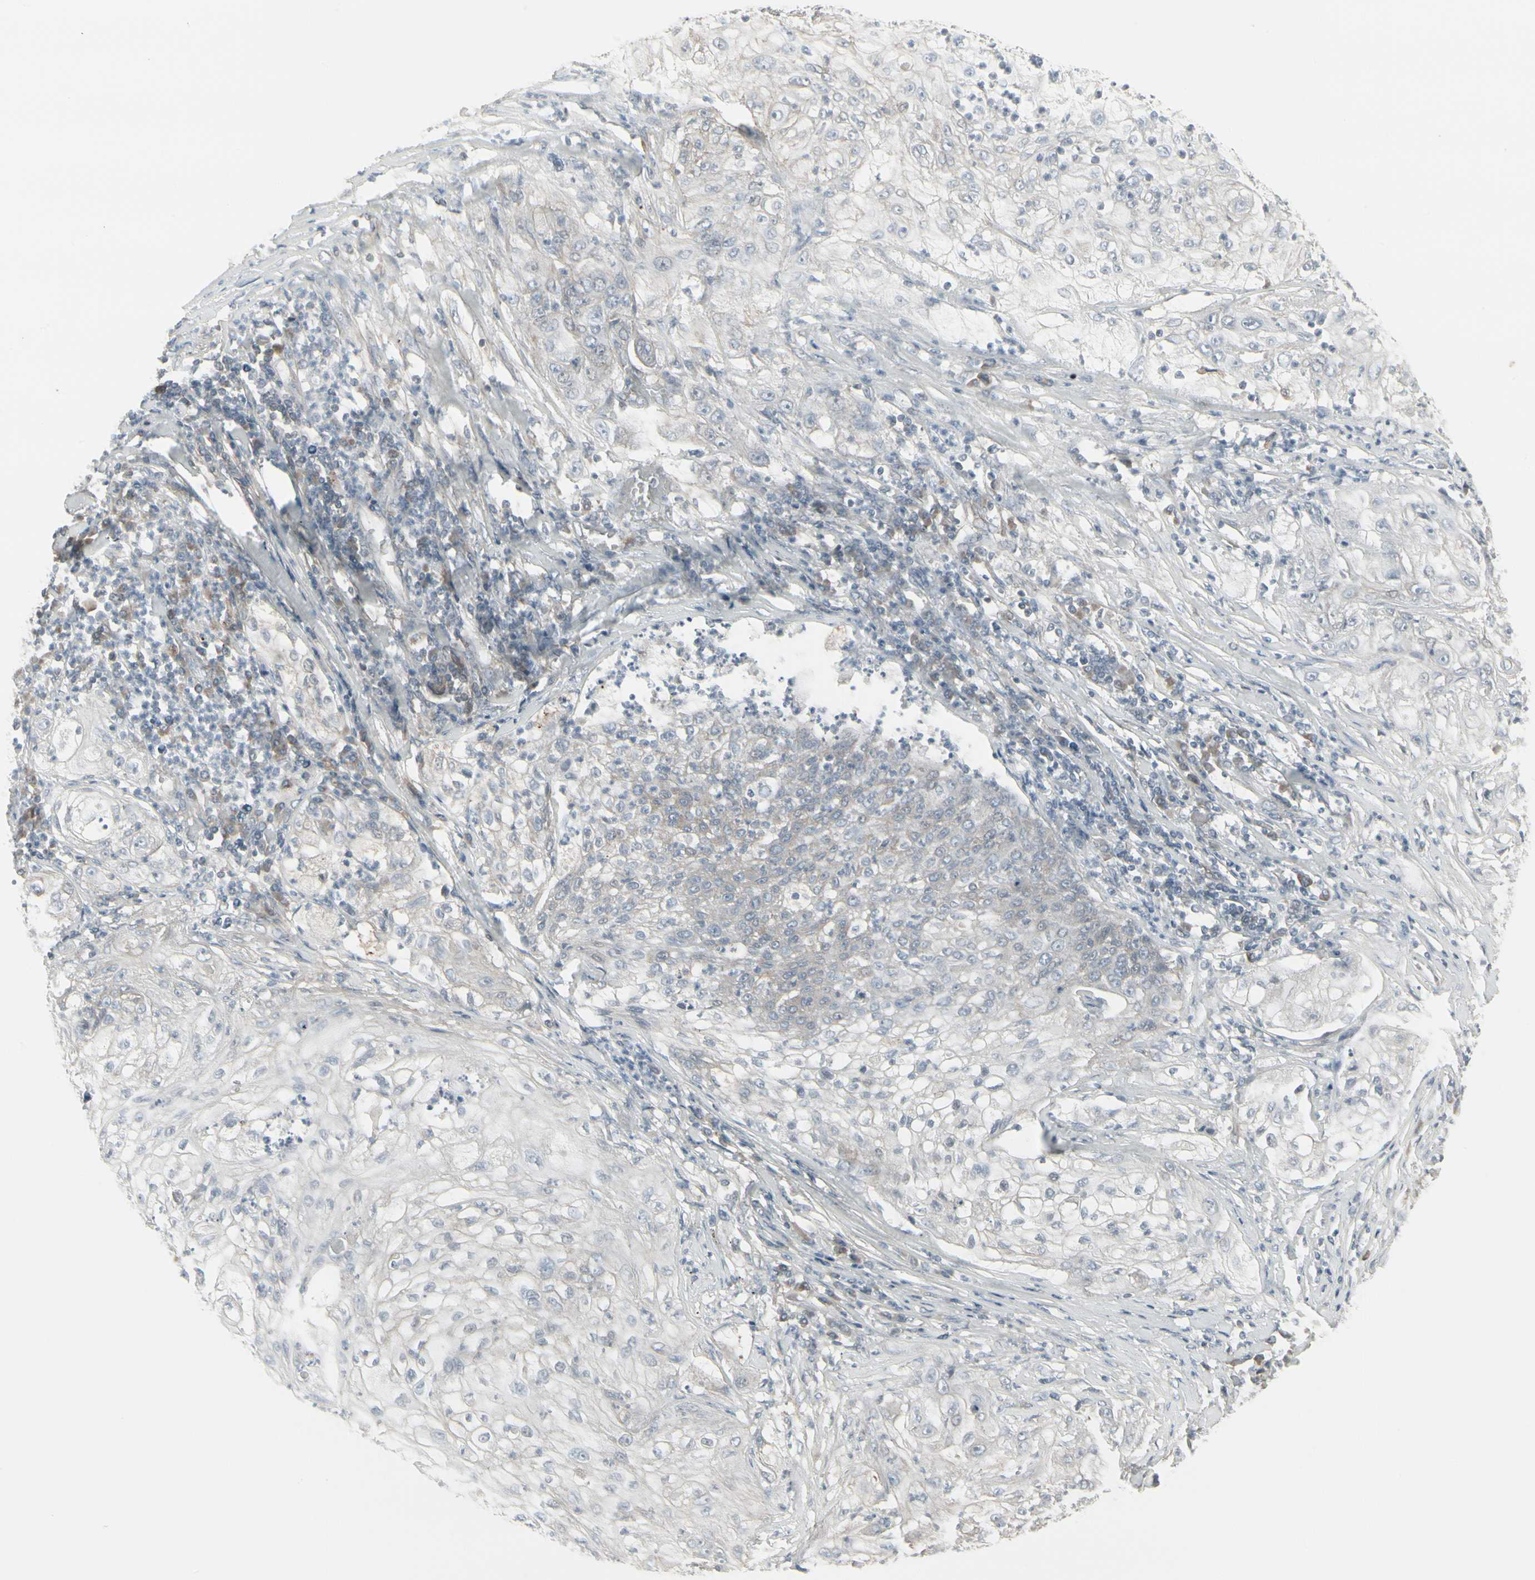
{"staining": {"intensity": "weak", "quantity": "25%-75%", "location": "cytoplasmic/membranous"}, "tissue": "lung cancer", "cell_type": "Tumor cells", "image_type": "cancer", "snomed": [{"axis": "morphology", "description": "Inflammation, NOS"}, {"axis": "morphology", "description": "Squamous cell carcinoma, NOS"}, {"axis": "topography", "description": "Lymph node"}, {"axis": "topography", "description": "Soft tissue"}, {"axis": "topography", "description": "Lung"}], "caption": "The image reveals staining of squamous cell carcinoma (lung), revealing weak cytoplasmic/membranous protein positivity (brown color) within tumor cells. (Brightfield microscopy of DAB IHC at high magnification).", "gene": "EPS15", "patient": {"sex": "male", "age": 66}}